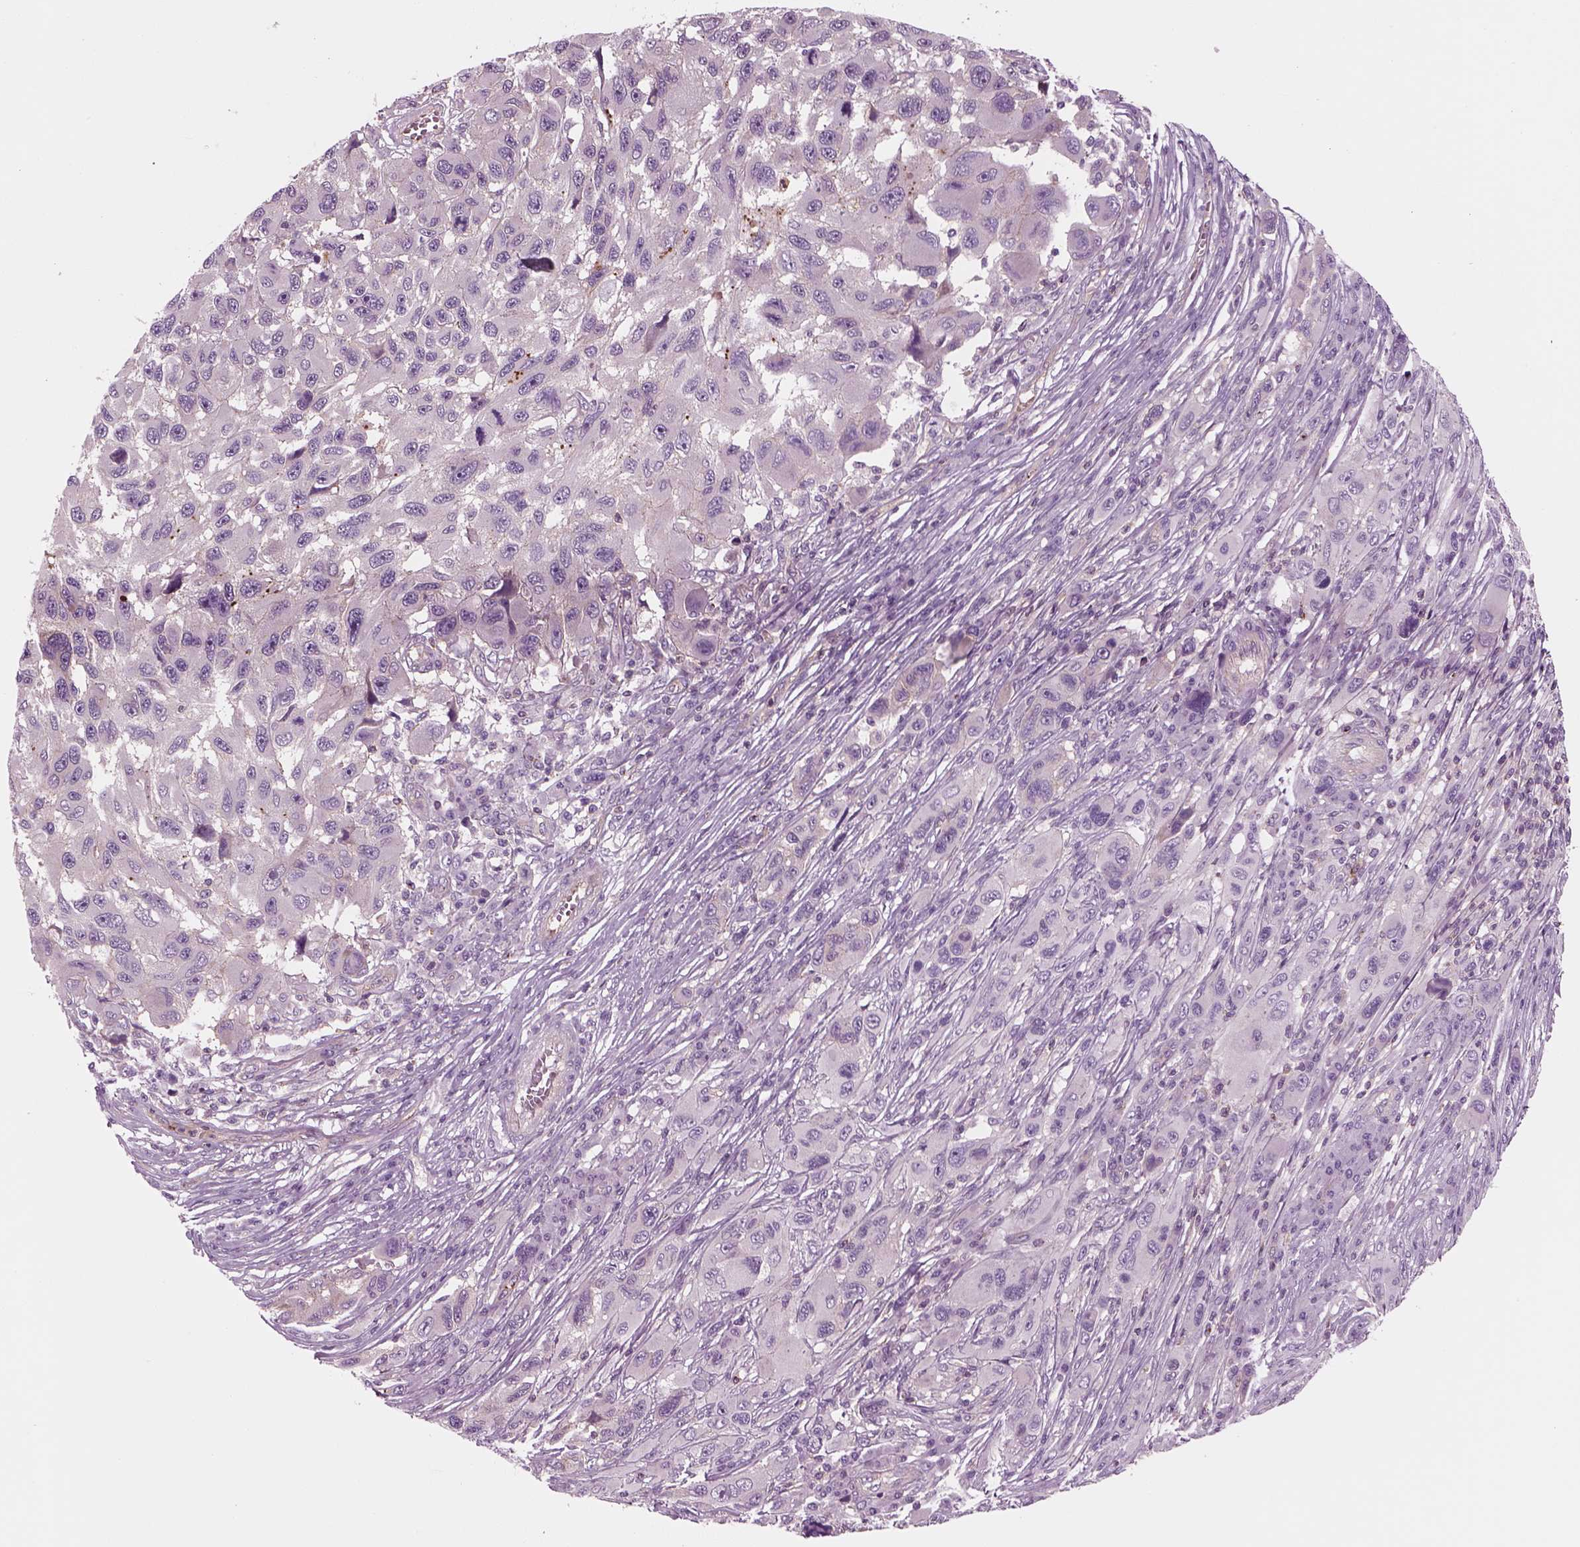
{"staining": {"intensity": "negative", "quantity": "none", "location": "none"}, "tissue": "melanoma", "cell_type": "Tumor cells", "image_type": "cancer", "snomed": [{"axis": "morphology", "description": "Malignant melanoma, NOS"}, {"axis": "topography", "description": "Skin"}], "caption": "This is an immunohistochemistry (IHC) micrograph of human melanoma. There is no positivity in tumor cells.", "gene": "SLC2A3", "patient": {"sex": "male", "age": 53}}